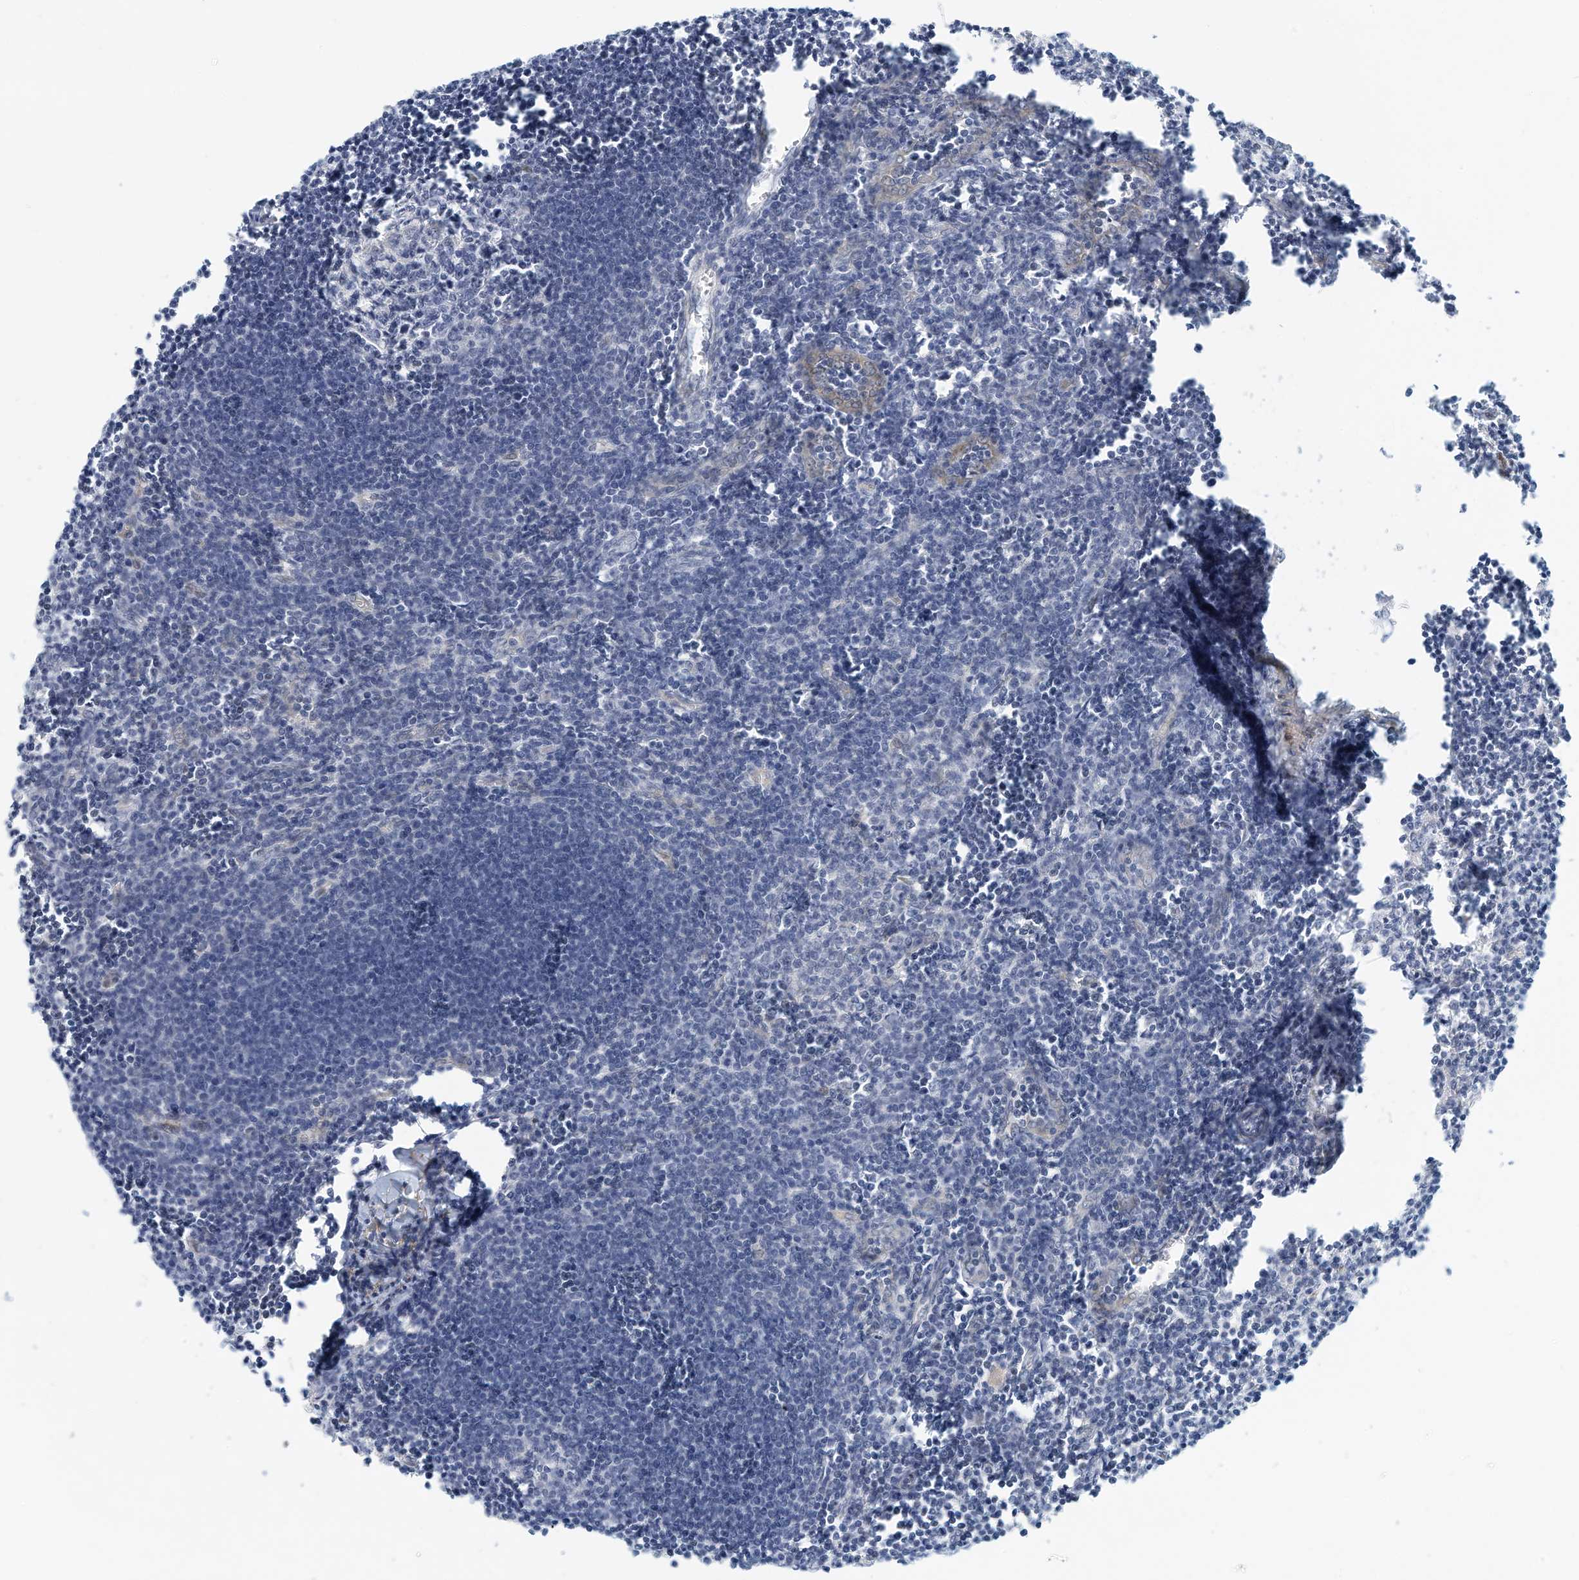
{"staining": {"intensity": "negative", "quantity": "none", "location": "none"}, "tissue": "lymph node", "cell_type": "Germinal center cells", "image_type": "normal", "snomed": [{"axis": "morphology", "description": "Normal tissue, NOS"}, {"axis": "morphology", "description": "Malignant melanoma, Metastatic site"}, {"axis": "topography", "description": "Lymph node"}], "caption": "IHC of unremarkable human lymph node exhibits no staining in germinal center cells.", "gene": "ARHGAP28", "patient": {"sex": "male", "age": 41}}